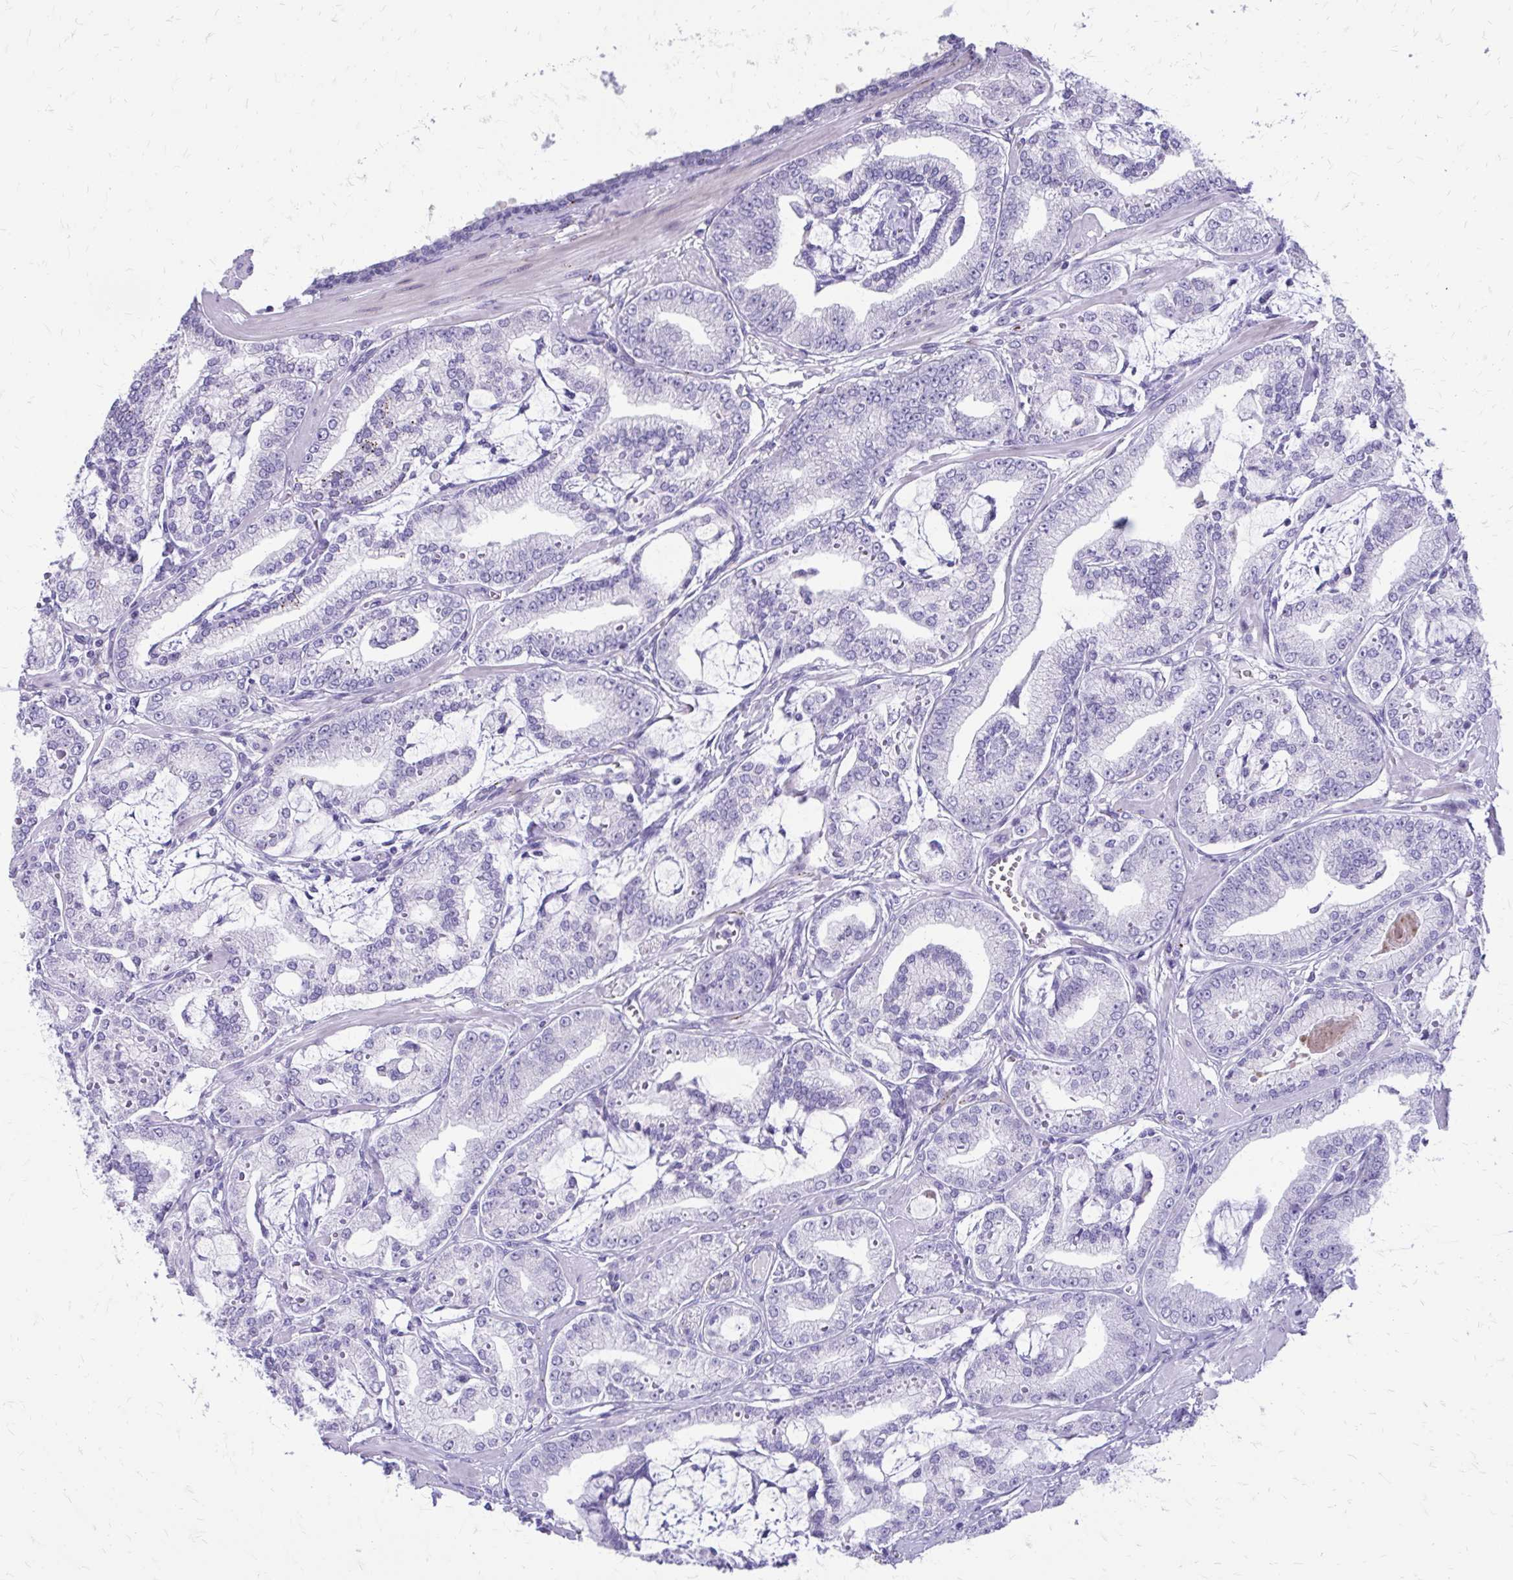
{"staining": {"intensity": "negative", "quantity": "none", "location": "none"}, "tissue": "prostate cancer", "cell_type": "Tumor cells", "image_type": "cancer", "snomed": [{"axis": "morphology", "description": "Adenocarcinoma, High grade"}, {"axis": "topography", "description": "Prostate"}], "caption": "Tumor cells are negative for brown protein staining in prostate cancer (high-grade adenocarcinoma).", "gene": "LCN15", "patient": {"sex": "male", "age": 71}}